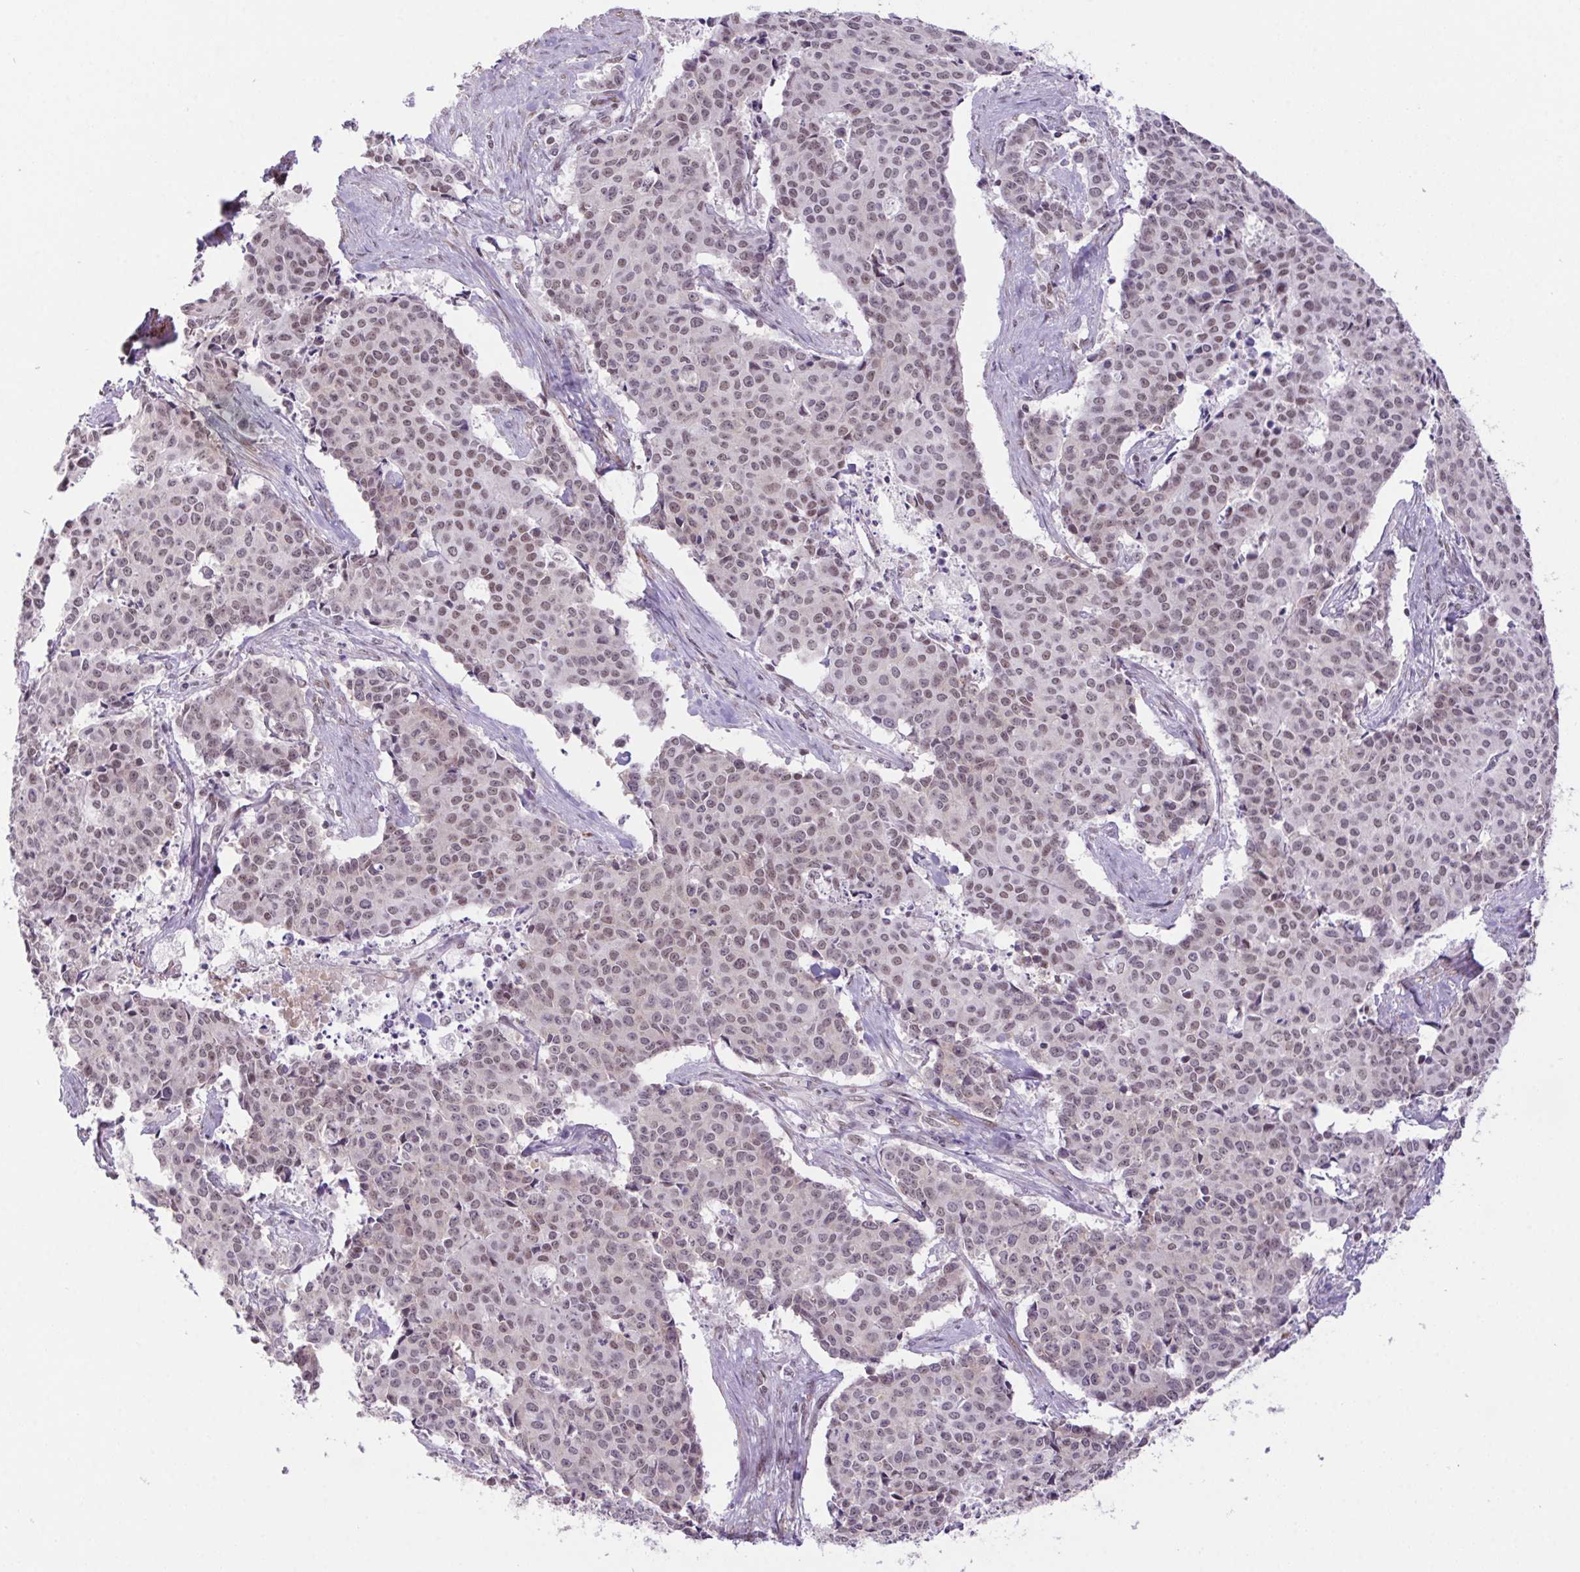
{"staining": {"intensity": "weak", "quantity": ">75%", "location": "nuclear"}, "tissue": "cervical cancer", "cell_type": "Tumor cells", "image_type": "cancer", "snomed": [{"axis": "morphology", "description": "Squamous cell carcinoma, NOS"}, {"axis": "topography", "description": "Cervix"}], "caption": "Tumor cells display low levels of weak nuclear expression in about >75% of cells in cervical cancer (squamous cell carcinoma).", "gene": "DDX17", "patient": {"sex": "female", "age": 28}}